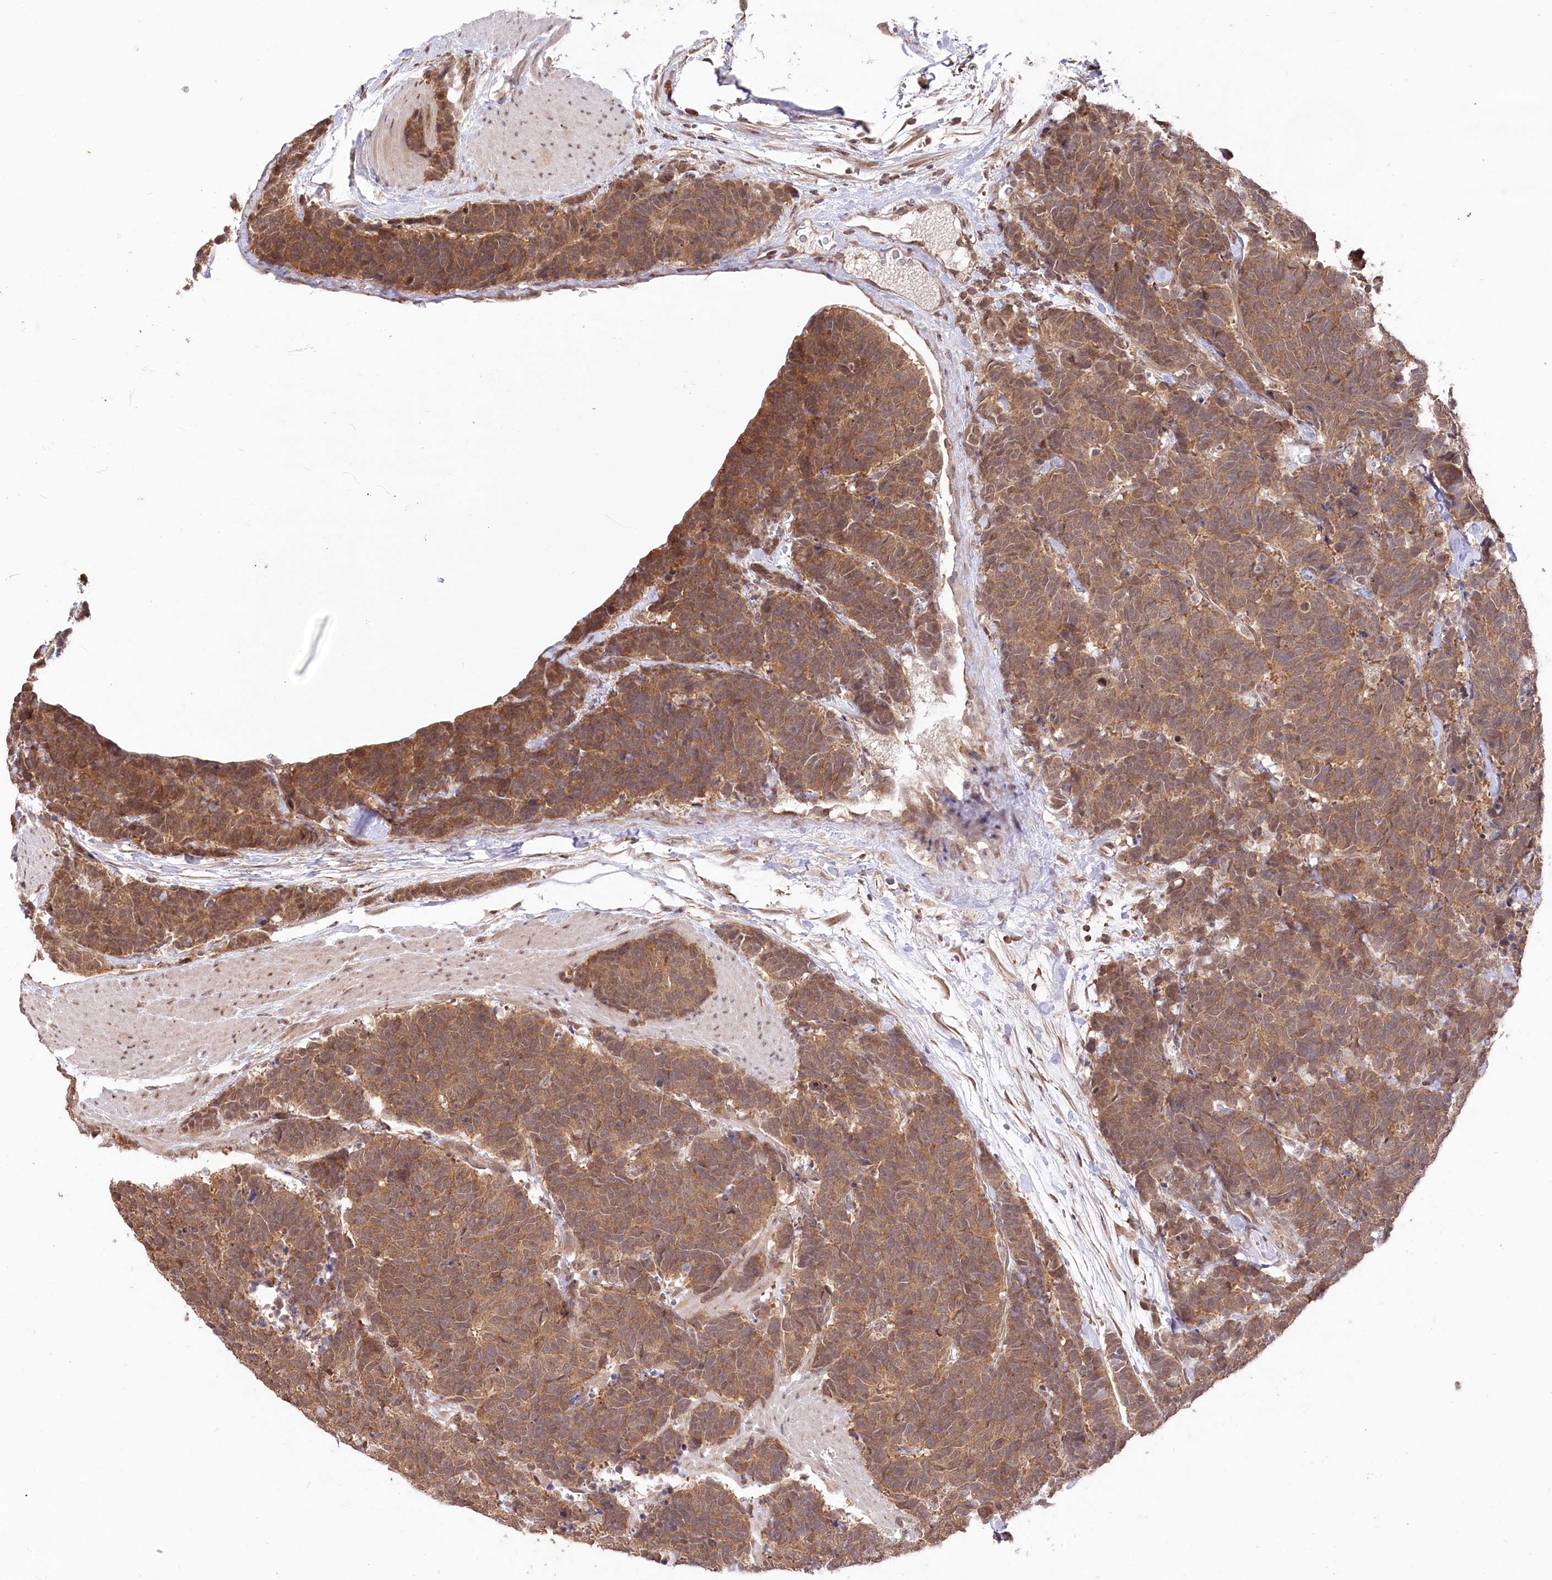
{"staining": {"intensity": "moderate", "quantity": ">75%", "location": "cytoplasmic/membranous"}, "tissue": "carcinoid", "cell_type": "Tumor cells", "image_type": "cancer", "snomed": [{"axis": "morphology", "description": "Carcinoma, NOS"}, {"axis": "morphology", "description": "Carcinoid, malignant, NOS"}, {"axis": "topography", "description": "Urinary bladder"}], "caption": "Carcinoid (malignant) was stained to show a protein in brown. There is medium levels of moderate cytoplasmic/membranous staining in approximately >75% of tumor cells.", "gene": "CCSER2", "patient": {"sex": "male", "age": 57}}